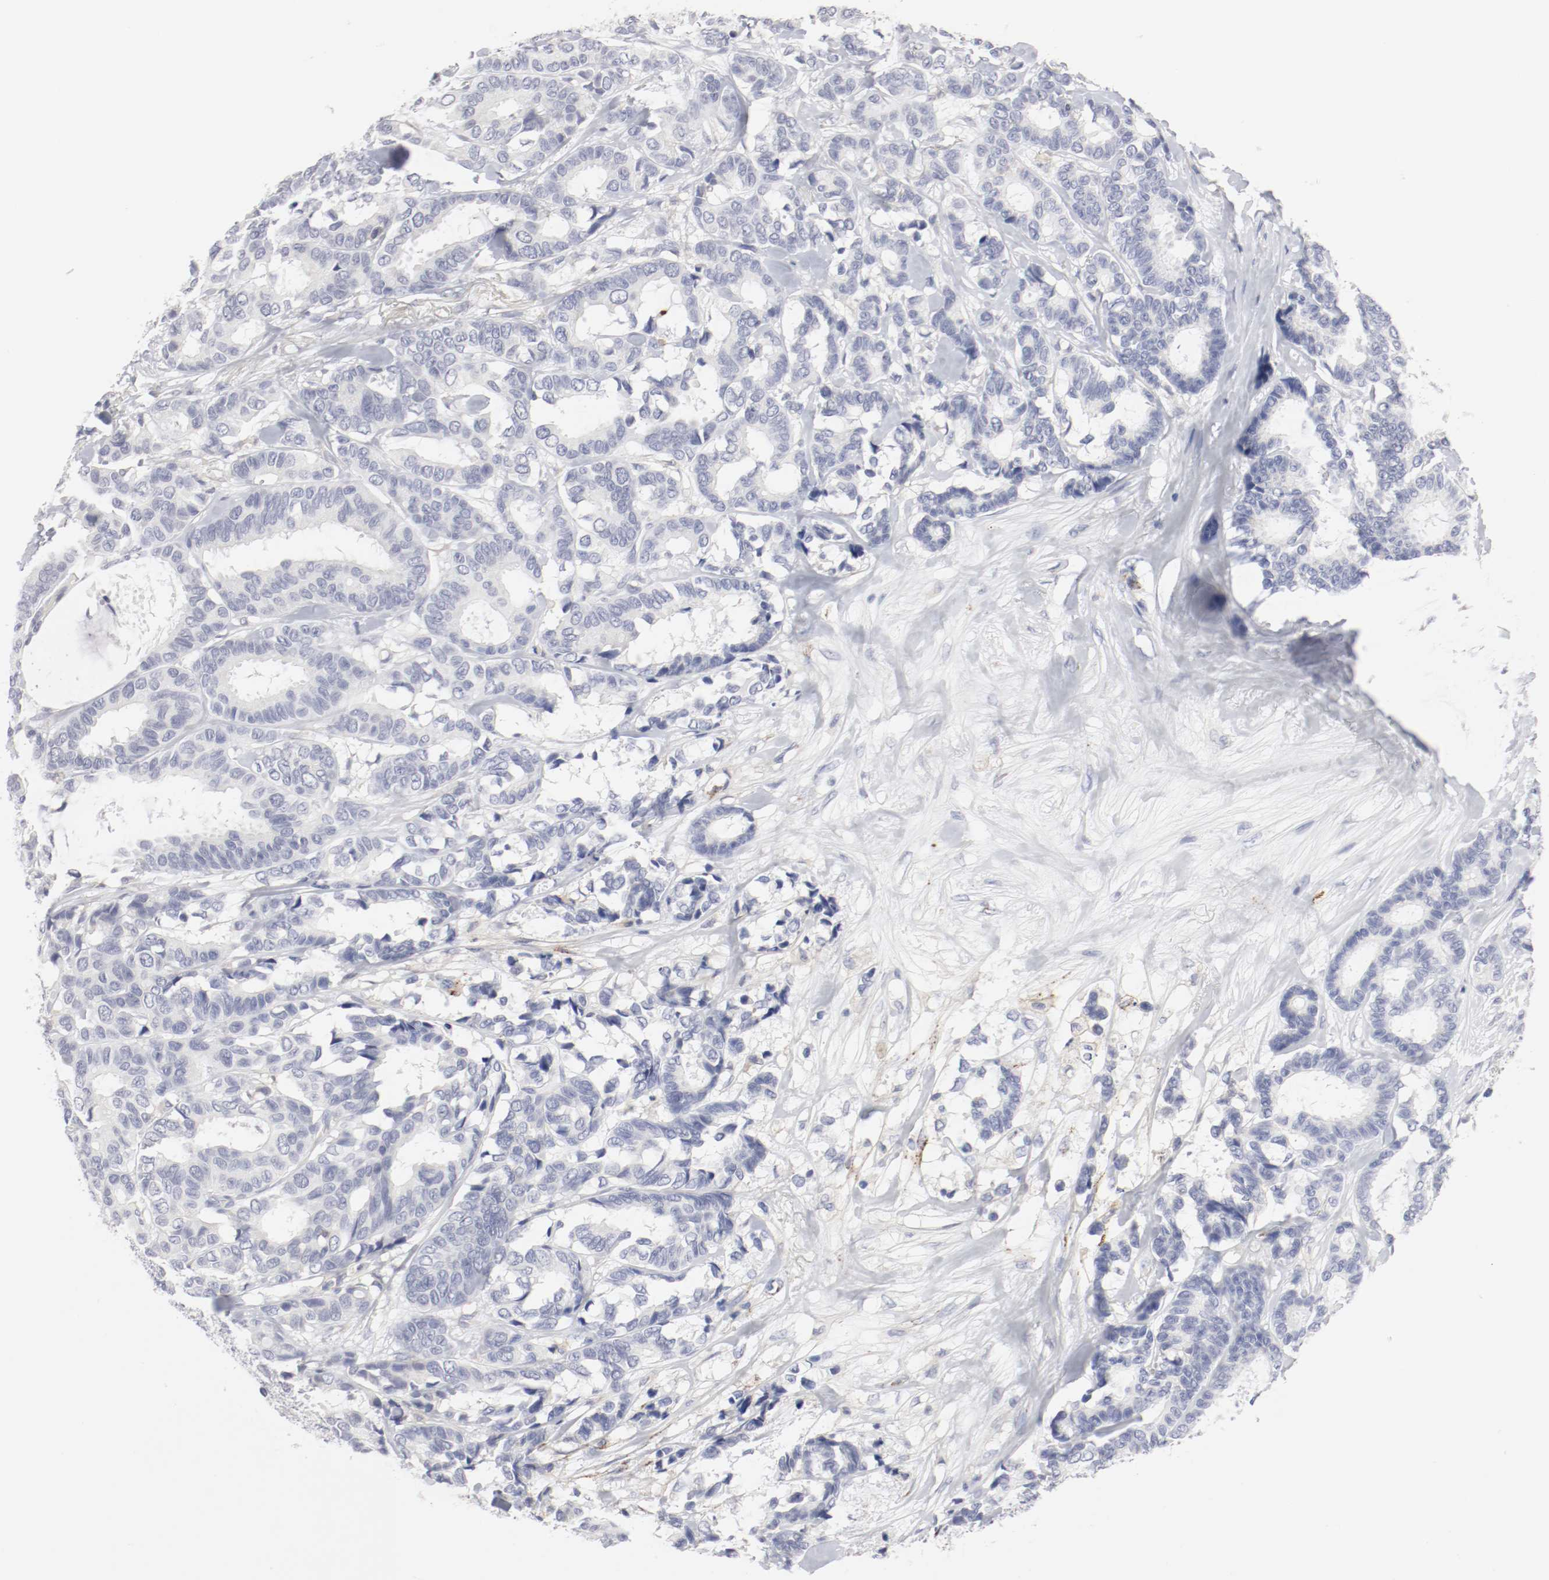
{"staining": {"intensity": "negative", "quantity": "none", "location": "none"}, "tissue": "breast cancer", "cell_type": "Tumor cells", "image_type": "cancer", "snomed": [{"axis": "morphology", "description": "Duct carcinoma"}, {"axis": "topography", "description": "Breast"}], "caption": "High power microscopy histopathology image of an immunohistochemistry (IHC) histopathology image of breast intraductal carcinoma, revealing no significant positivity in tumor cells.", "gene": "ITGAX", "patient": {"sex": "female", "age": 87}}